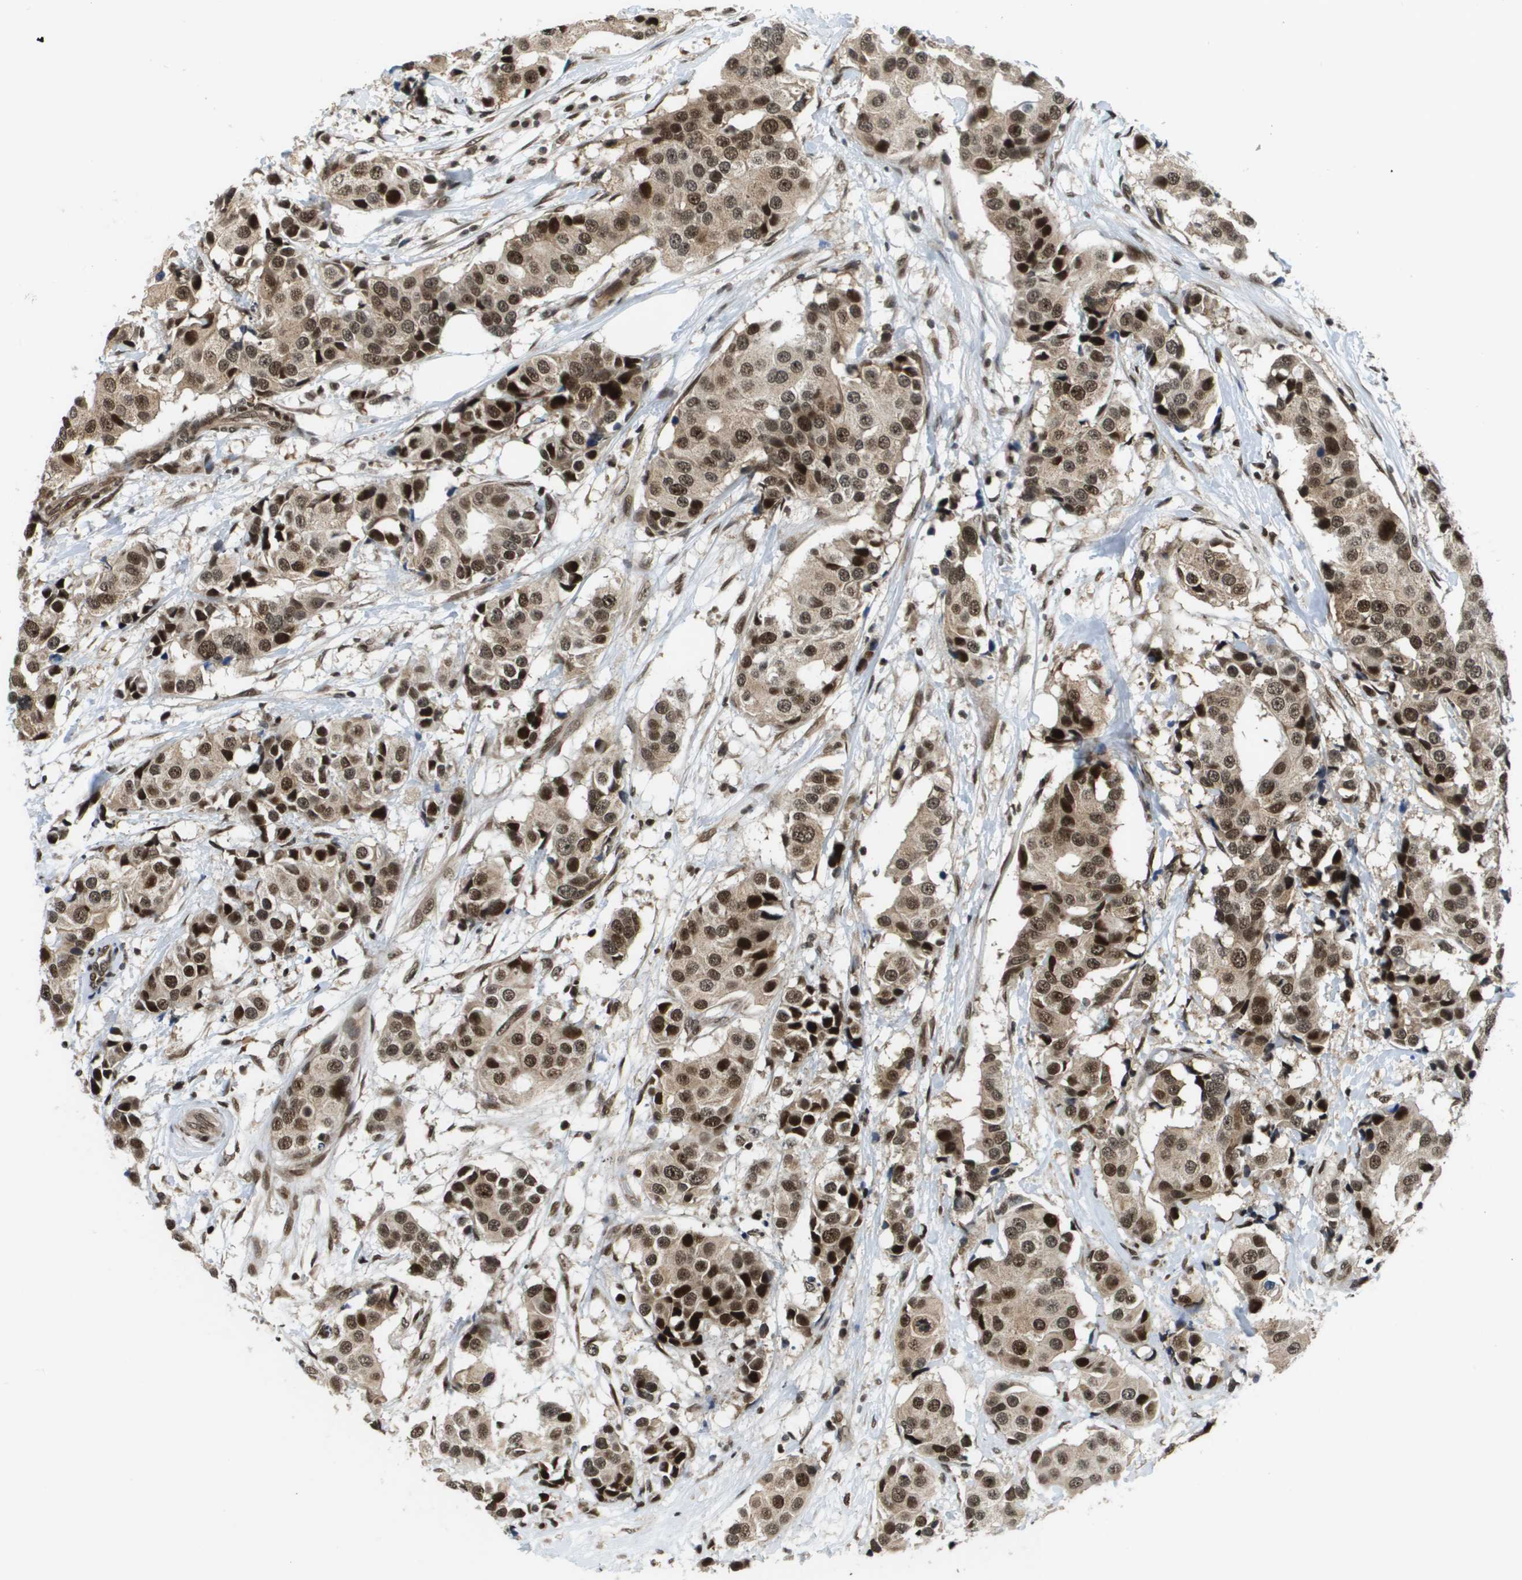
{"staining": {"intensity": "strong", "quantity": ">75%", "location": "cytoplasmic/membranous,nuclear"}, "tissue": "breast cancer", "cell_type": "Tumor cells", "image_type": "cancer", "snomed": [{"axis": "morphology", "description": "Normal tissue, NOS"}, {"axis": "morphology", "description": "Duct carcinoma"}, {"axis": "topography", "description": "Breast"}], "caption": "Immunohistochemistry micrograph of neoplastic tissue: human breast cancer (infiltrating ductal carcinoma) stained using IHC shows high levels of strong protein expression localized specifically in the cytoplasmic/membranous and nuclear of tumor cells, appearing as a cytoplasmic/membranous and nuclear brown color.", "gene": "RECQL4", "patient": {"sex": "female", "age": 39}}